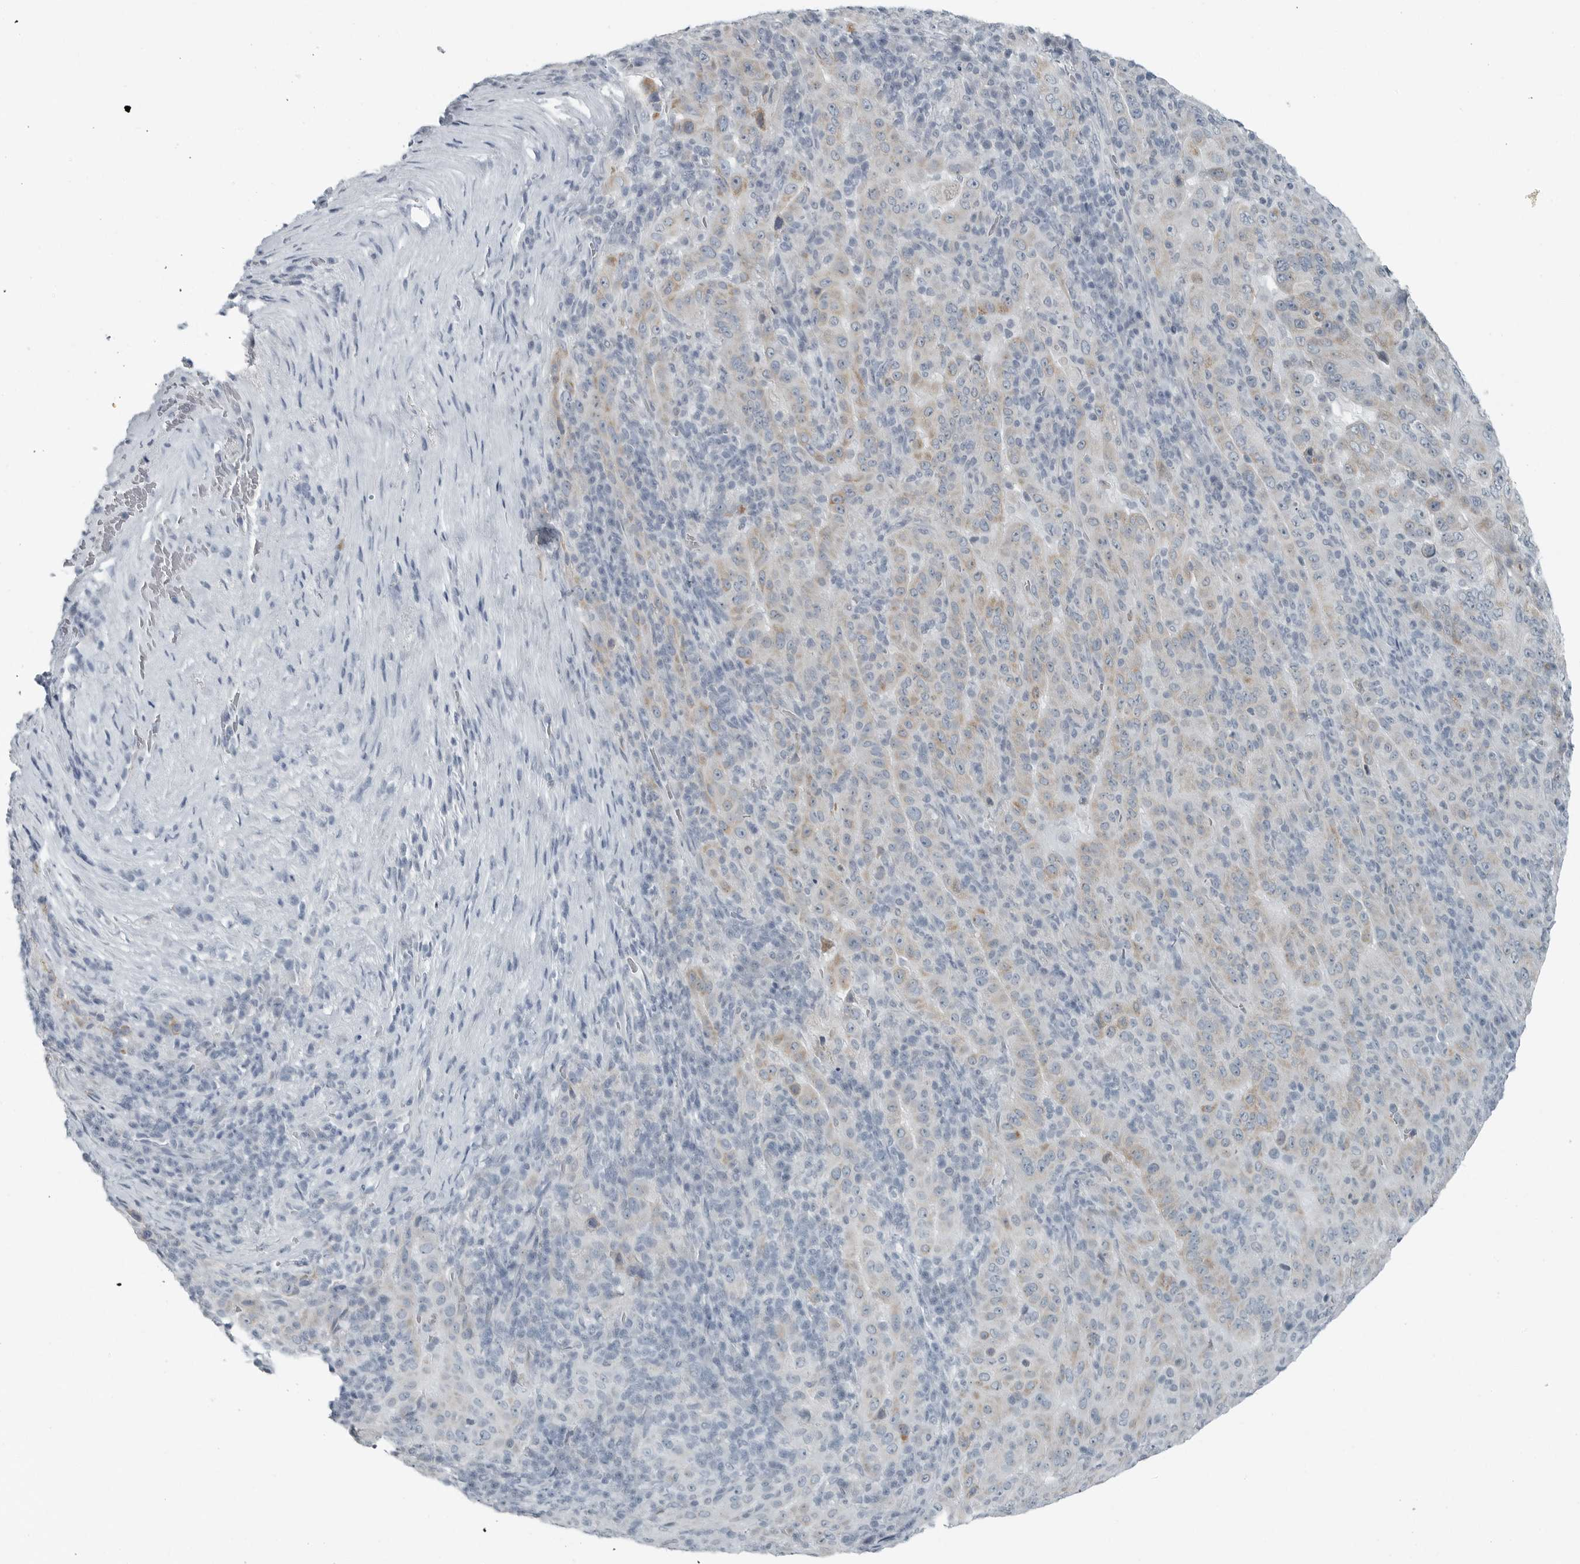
{"staining": {"intensity": "weak", "quantity": "25%-75%", "location": "cytoplasmic/membranous"}, "tissue": "pancreatic cancer", "cell_type": "Tumor cells", "image_type": "cancer", "snomed": [{"axis": "morphology", "description": "Adenocarcinoma, NOS"}, {"axis": "topography", "description": "Pancreas"}], "caption": "Tumor cells exhibit weak cytoplasmic/membranous expression in approximately 25%-75% of cells in pancreatic adenocarcinoma. Nuclei are stained in blue.", "gene": "ZPBP2", "patient": {"sex": "male", "age": 63}}